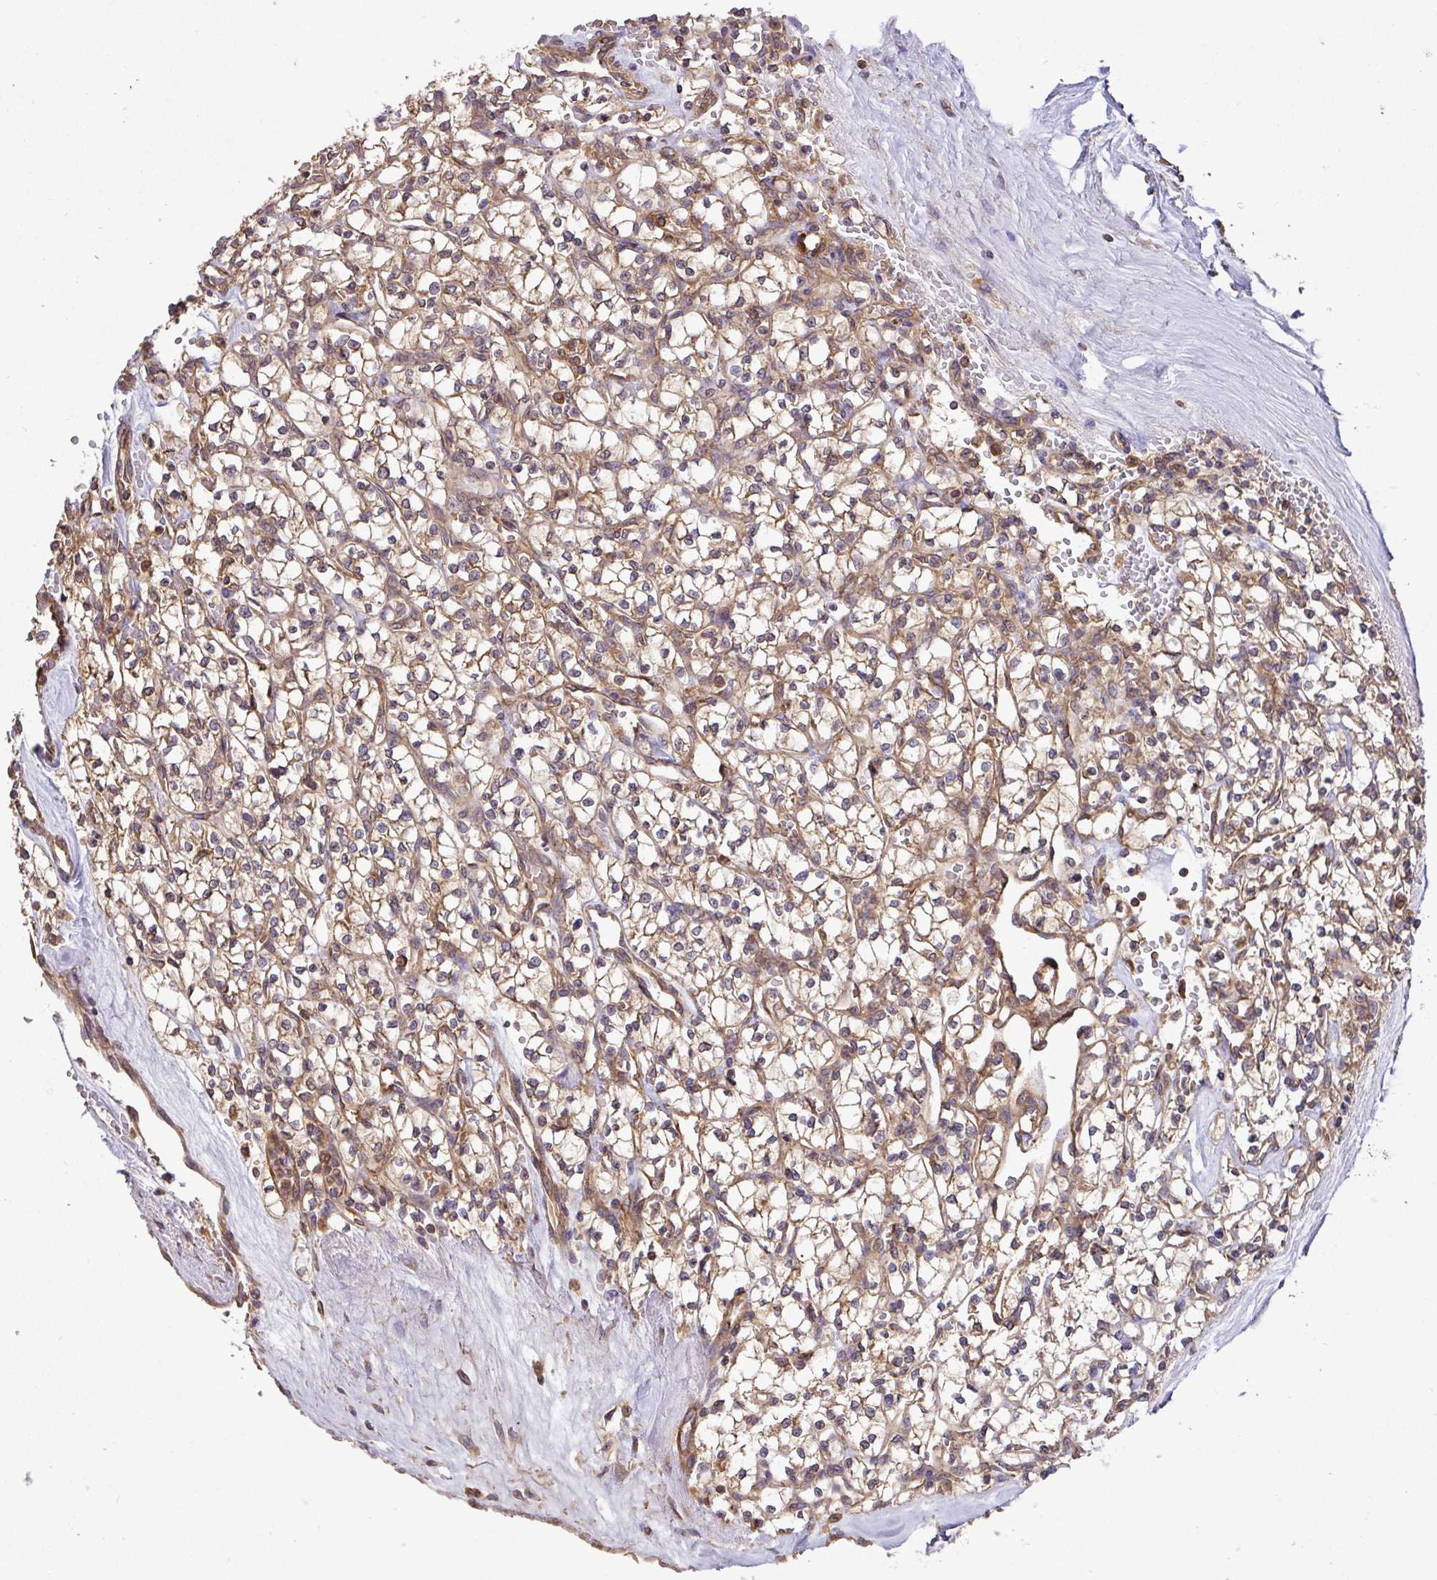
{"staining": {"intensity": "moderate", "quantity": ">75%", "location": "cytoplasmic/membranous"}, "tissue": "renal cancer", "cell_type": "Tumor cells", "image_type": "cancer", "snomed": [{"axis": "morphology", "description": "Adenocarcinoma, NOS"}, {"axis": "topography", "description": "Kidney"}], "caption": "High-magnification brightfield microscopy of adenocarcinoma (renal) stained with DAB (brown) and counterstained with hematoxylin (blue). tumor cells exhibit moderate cytoplasmic/membranous positivity is identified in approximately>75% of cells.", "gene": "GSPT1", "patient": {"sex": "female", "age": 64}}